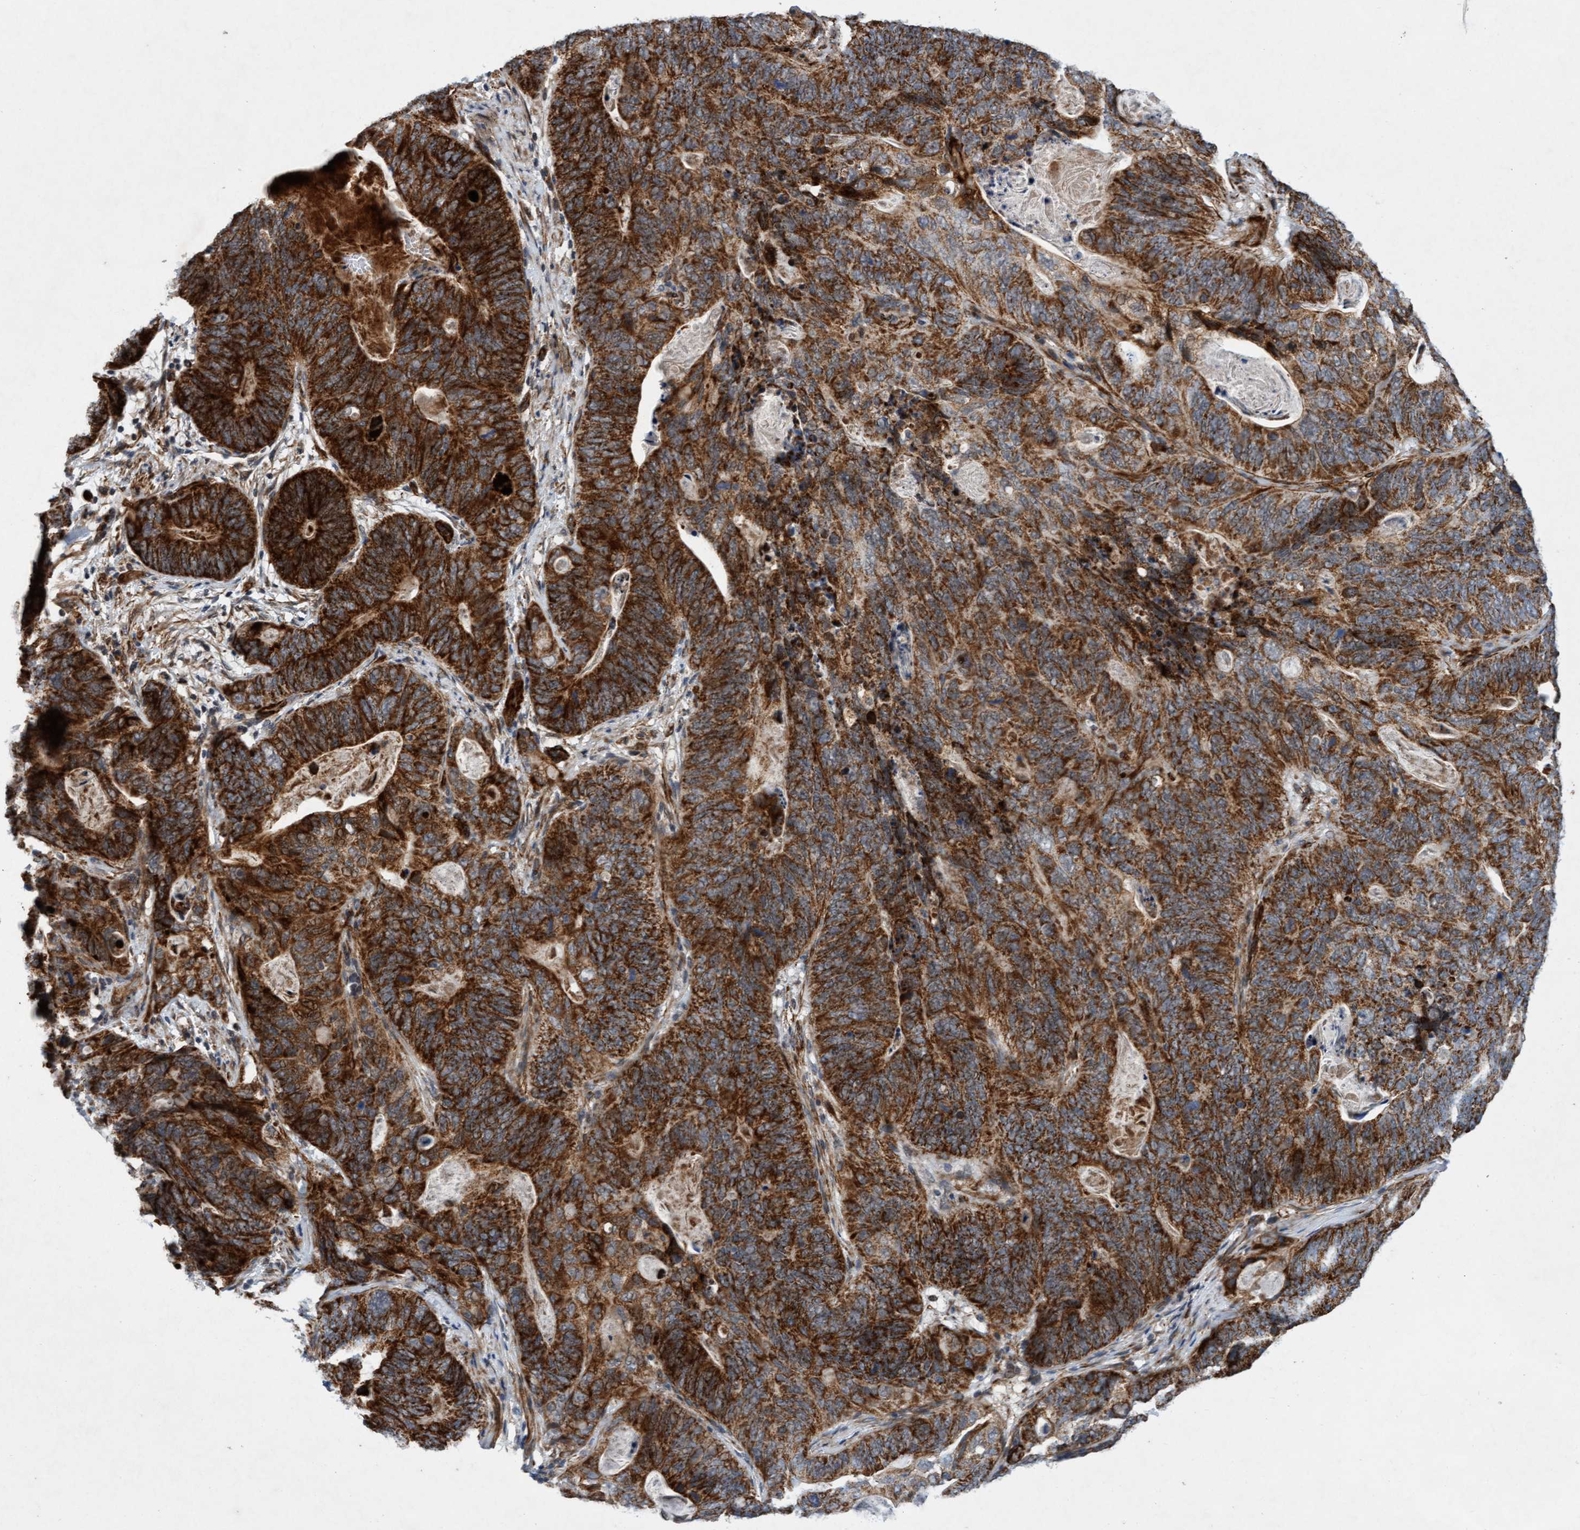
{"staining": {"intensity": "strong", "quantity": ">75%", "location": "cytoplasmic/membranous"}, "tissue": "stomach cancer", "cell_type": "Tumor cells", "image_type": "cancer", "snomed": [{"axis": "morphology", "description": "Normal tissue, NOS"}, {"axis": "morphology", "description": "Adenocarcinoma, NOS"}, {"axis": "topography", "description": "Stomach"}], "caption": "Immunohistochemical staining of stomach cancer (adenocarcinoma) reveals high levels of strong cytoplasmic/membranous protein expression in about >75% of tumor cells. The protein is shown in brown color, while the nuclei are stained blue.", "gene": "TMEM70", "patient": {"sex": "female", "age": 89}}